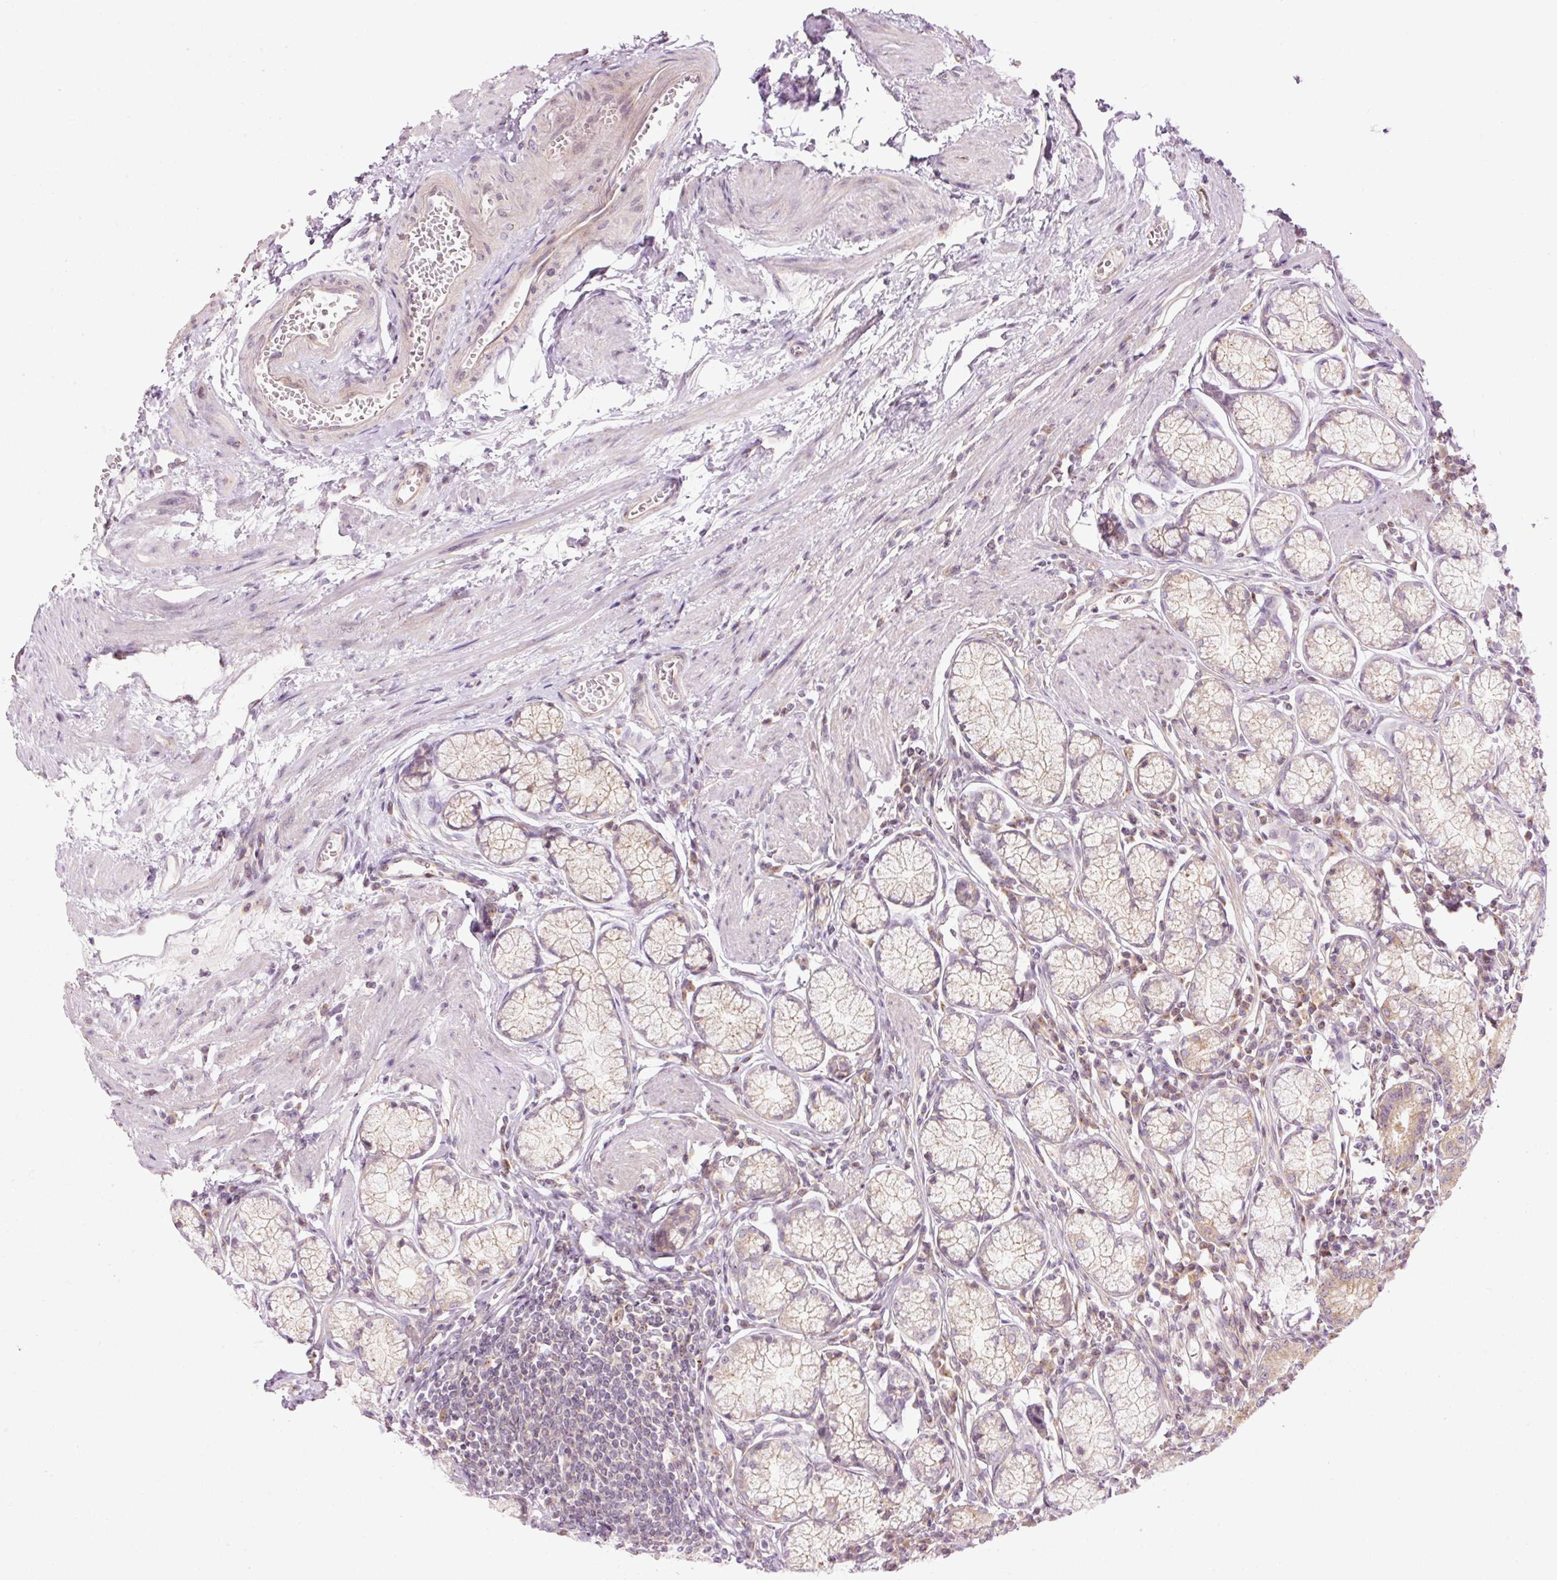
{"staining": {"intensity": "moderate", "quantity": "25%-75%", "location": "cytoplasmic/membranous"}, "tissue": "stomach", "cell_type": "Glandular cells", "image_type": "normal", "snomed": [{"axis": "morphology", "description": "Normal tissue, NOS"}, {"axis": "topography", "description": "Stomach"}], "caption": "High-magnification brightfield microscopy of normal stomach stained with DAB (brown) and counterstained with hematoxylin (blue). glandular cells exhibit moderate cytoplasmic/membranous expression is present in about25%-75% of cells. (DAB (3,3'-diaminobenzidine) IHC, brown staining for protein, blue staining for nuclei).", "gene": "MZT2A", "patient": {"sex": "male", "age": 55}}